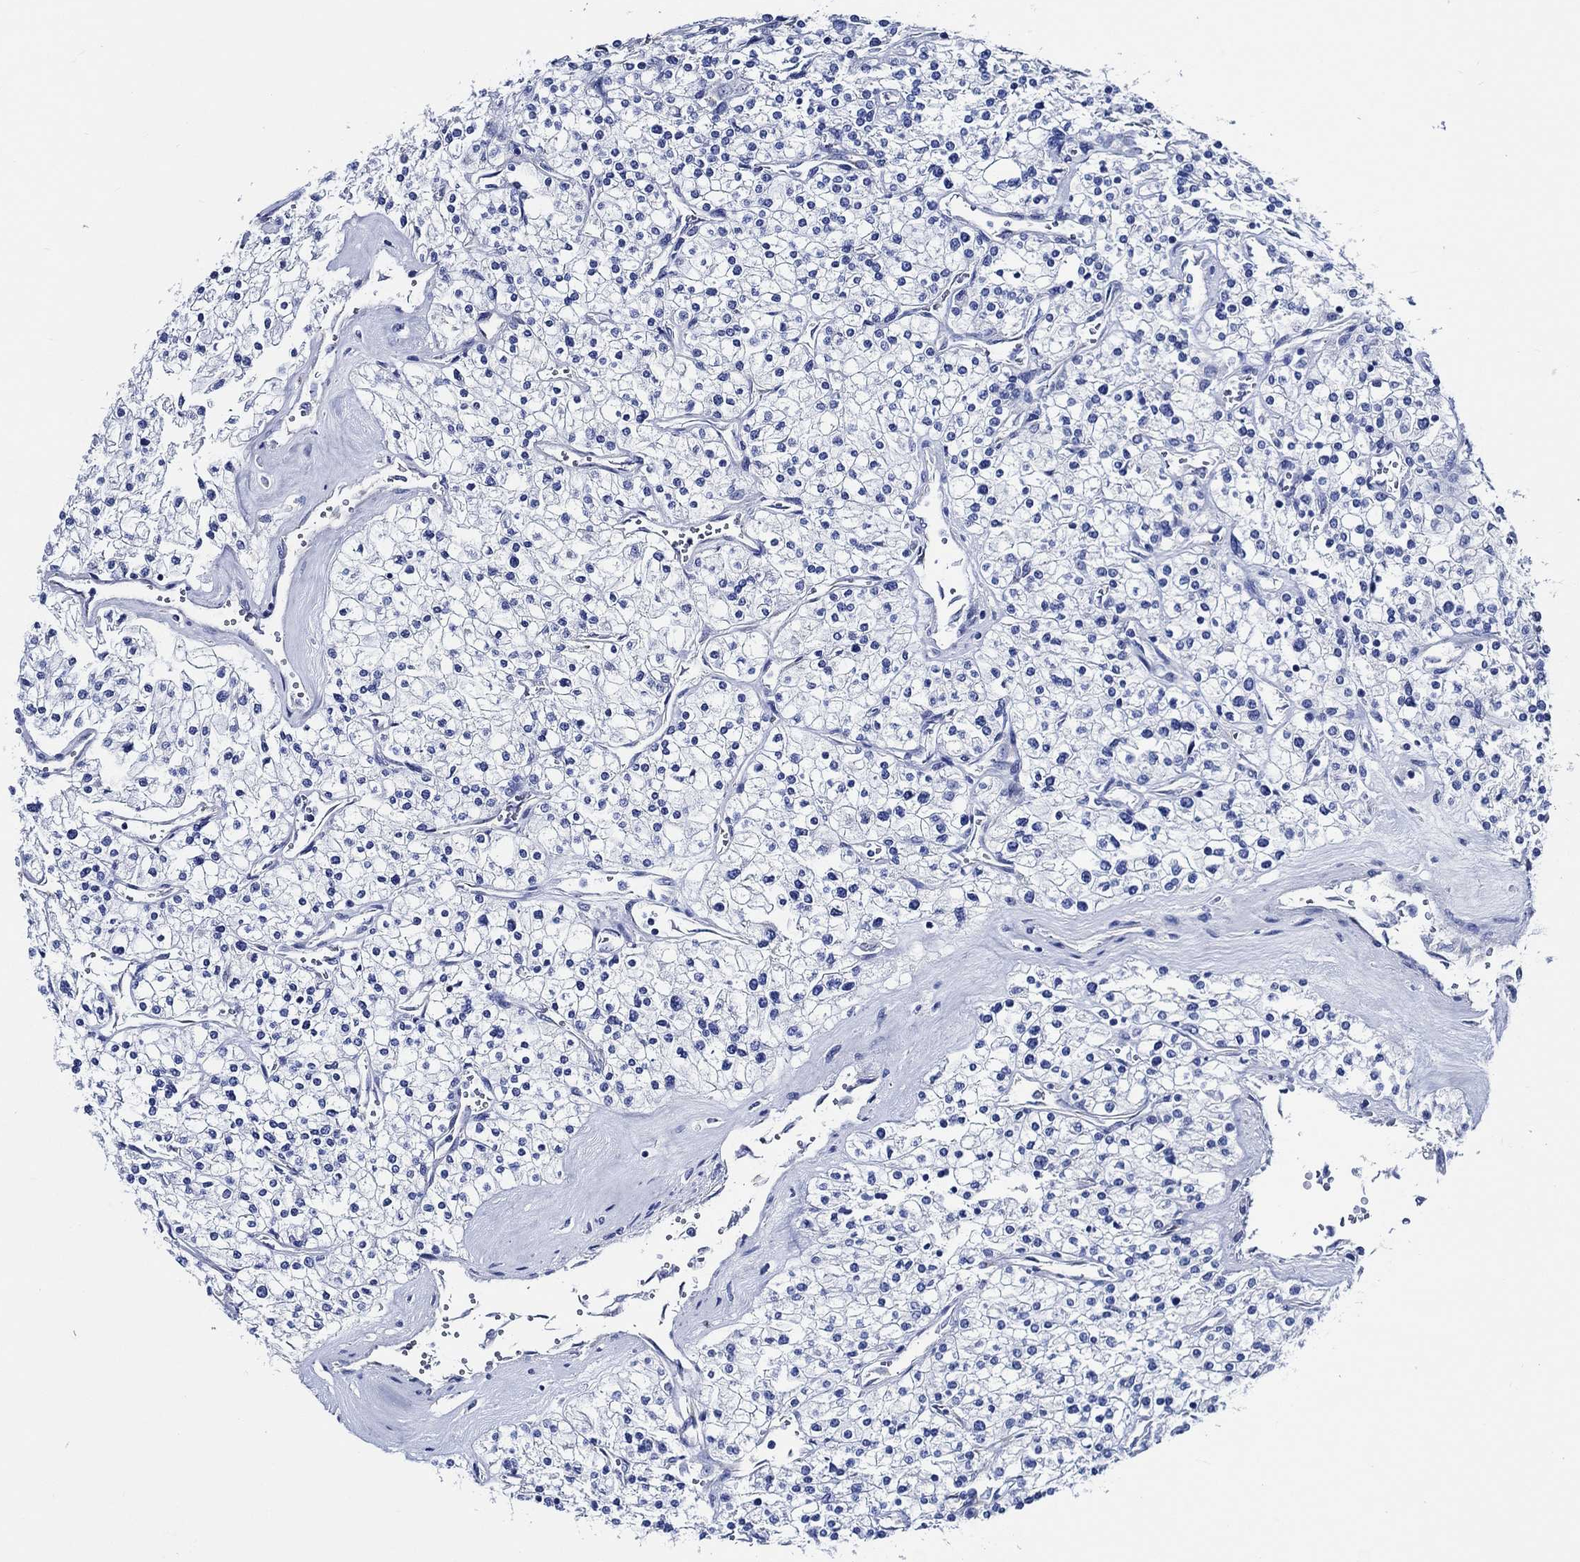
{"staining": {"intensity": "negative", "quantity": "none", "location": "none"}, "tissue": "renal cancer", "cell_type": "Tumor cells", "image_type": "cancer", "snomed": [{"axis": "morphology", "description": "Adenocarcinoma, NOS"}, {"axis": "topography", "description": "Kidney"}], "caption": "An immunohistochemistry micrograph of renal cancer (adenocarcinoma) is shown. There is no staining in tumor cells of renal cancer (adenocarcinoma).", "gene": "WDR62", "patient": {"sex": "male", "age": 80}}